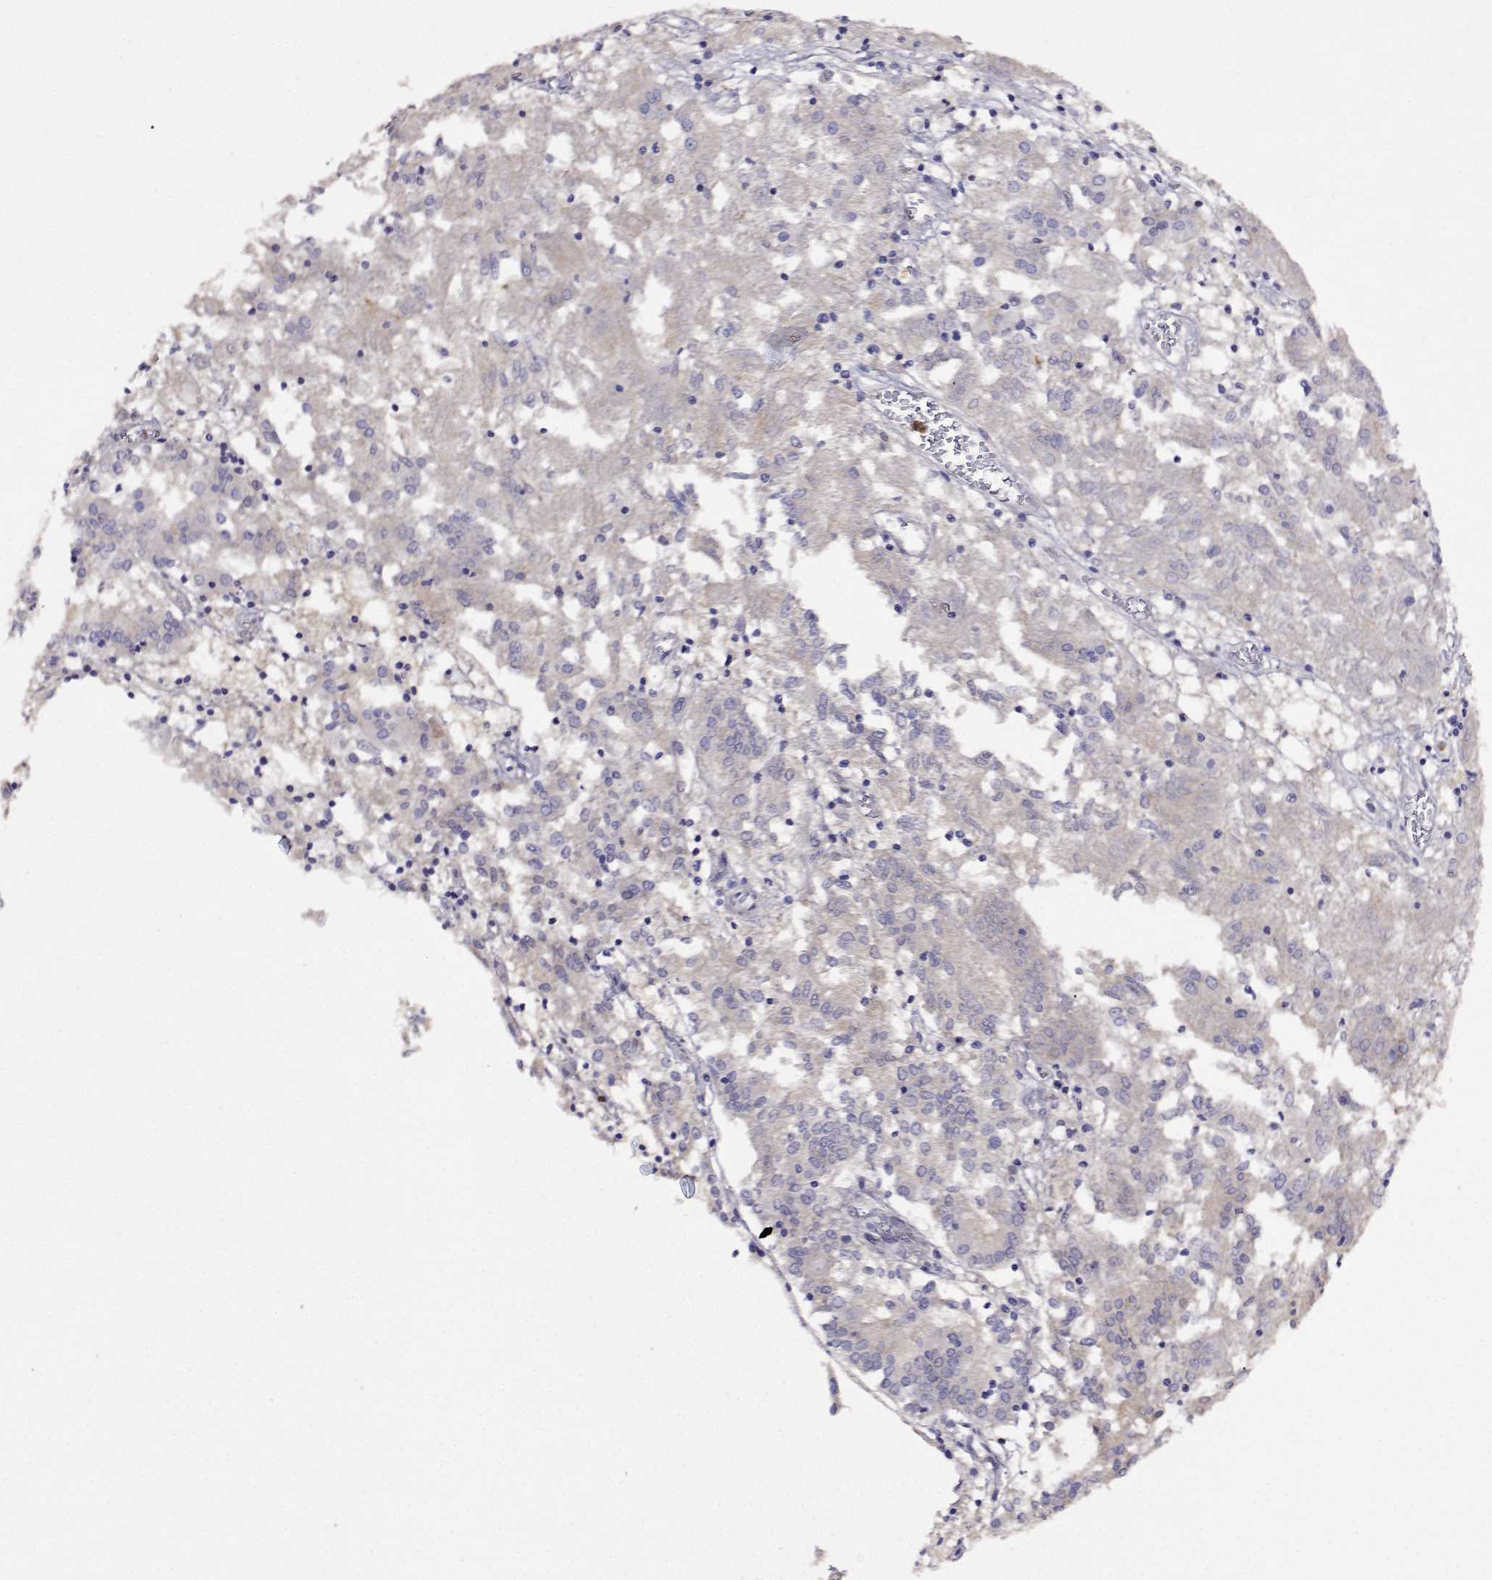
{"staining": {"intensity": "negative", "quantity": "none", "location": "none"}, "tissue": "endometrial cancer", "cell_type": "Tumor cells", "image_type": "cancer", "snomed": [{"axis": "morphology", "description": "Adenocarcinoma, NOS"}, {"axis": "topography", "description": "Endometrium"}], "caption": "Endometrial adenocarcinoma was stained to show a protein in brown. There is no significant expression in tumor cells. (DAB immunohistochemistry (IHC), high magnification).", "gene": "SULT2A1", "patient": {"sex": "female", "age": 54}}